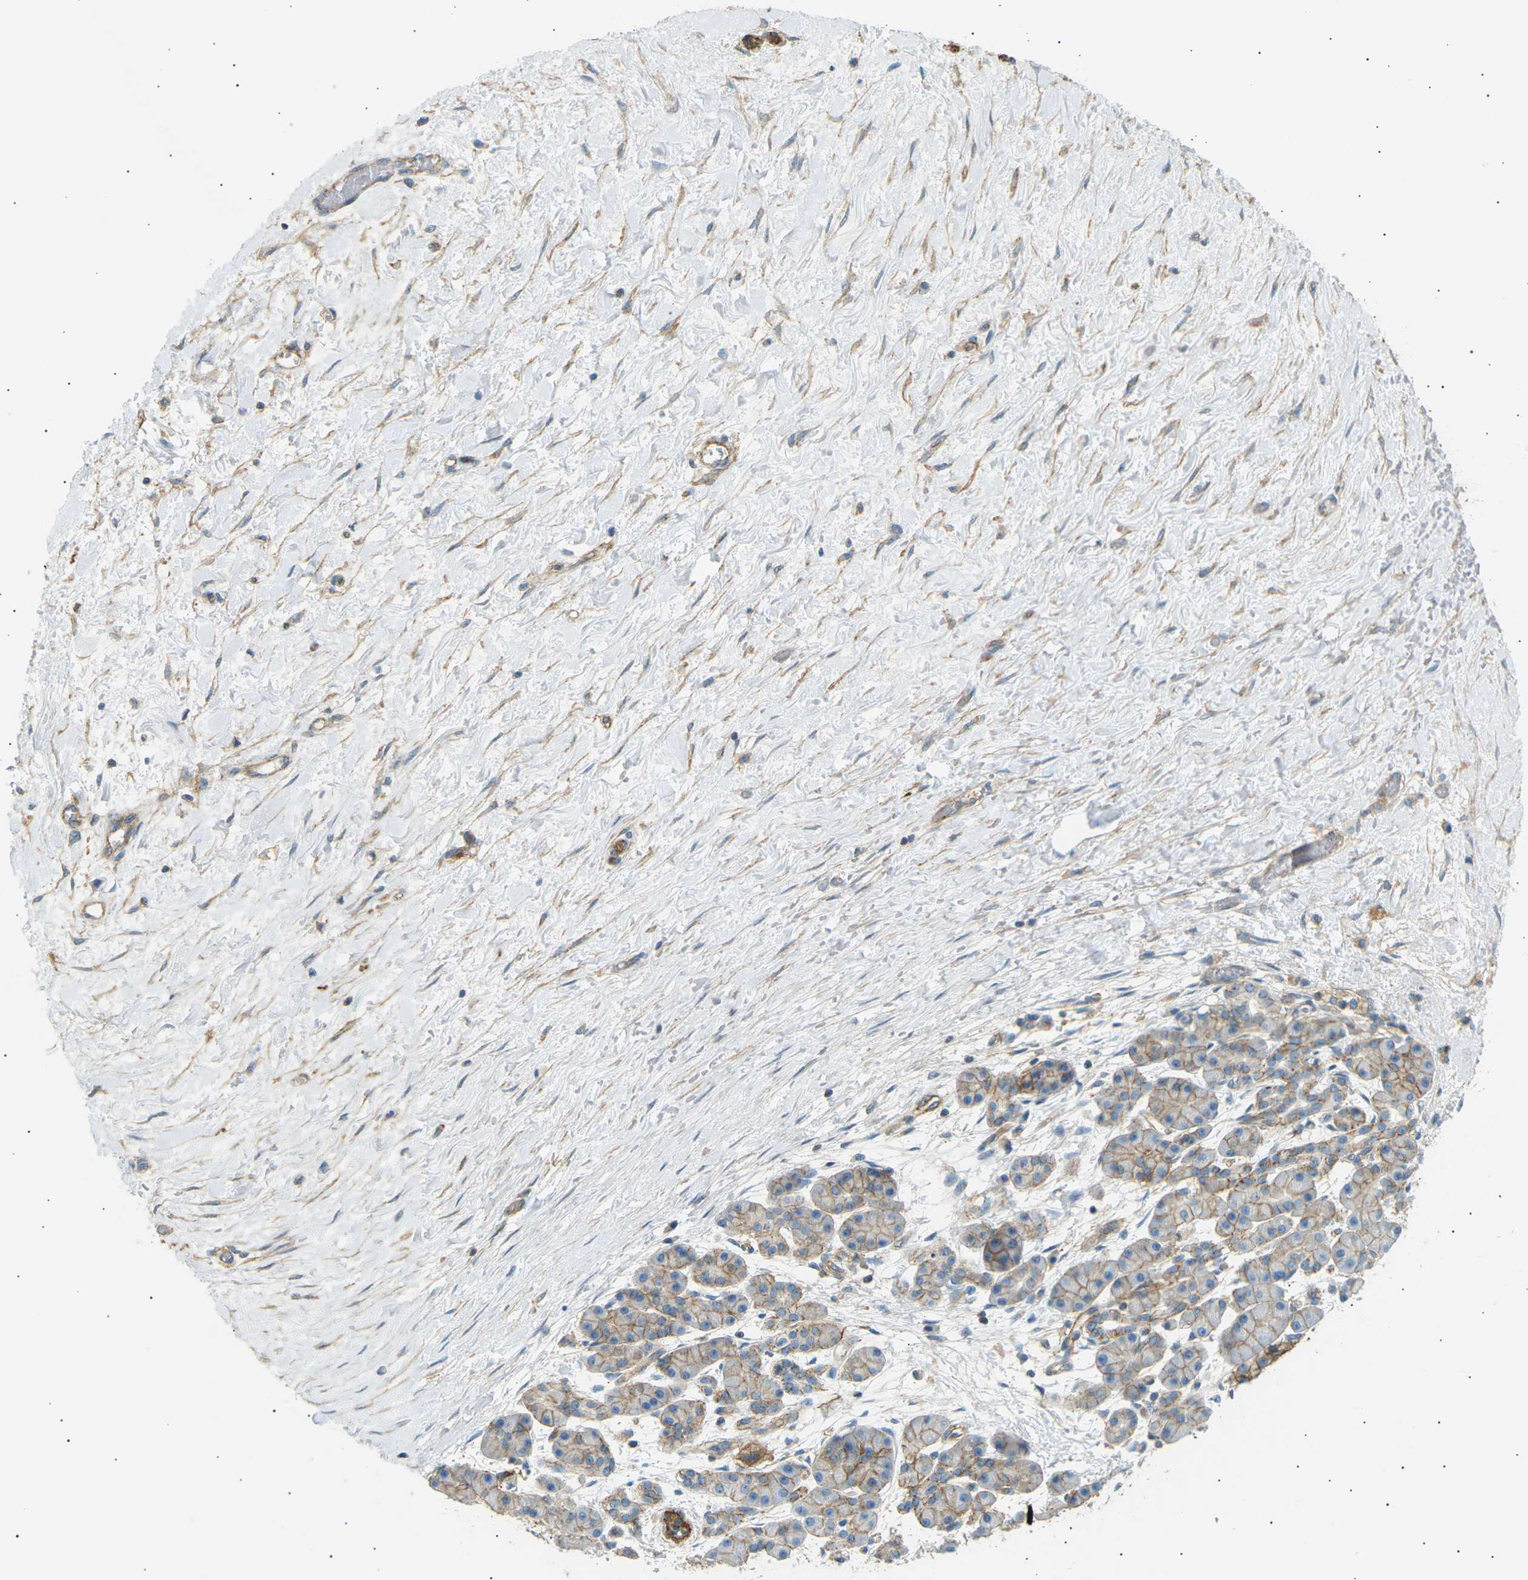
{"staining": {"intensity": "moderate", "quantity": "25%-75%", "location": "cytoplasmic/membranous"}, "tissue": "pancreatic cancer", "cell_type": "Tumor cells", "image_type": "cancer", "snomed": [{"axis": "morphology", "description": "Adenocarcinoma, NOS"}, {"axis": "topography", "description": "Pancreas"}], "caption": "IHC histopathology image of neoplastic tissue: pancreatic cancer (adenocarcinoma) stained using immunohistochemistry shows medium levels of moderate protein expression localized specifically in the cytoplasmic/membranous of tumor cells, appearing as a cytoplasmic/membranous brown color.", "gene": "ATP2B4", "patient": {"sex": "female", "age": 70}}